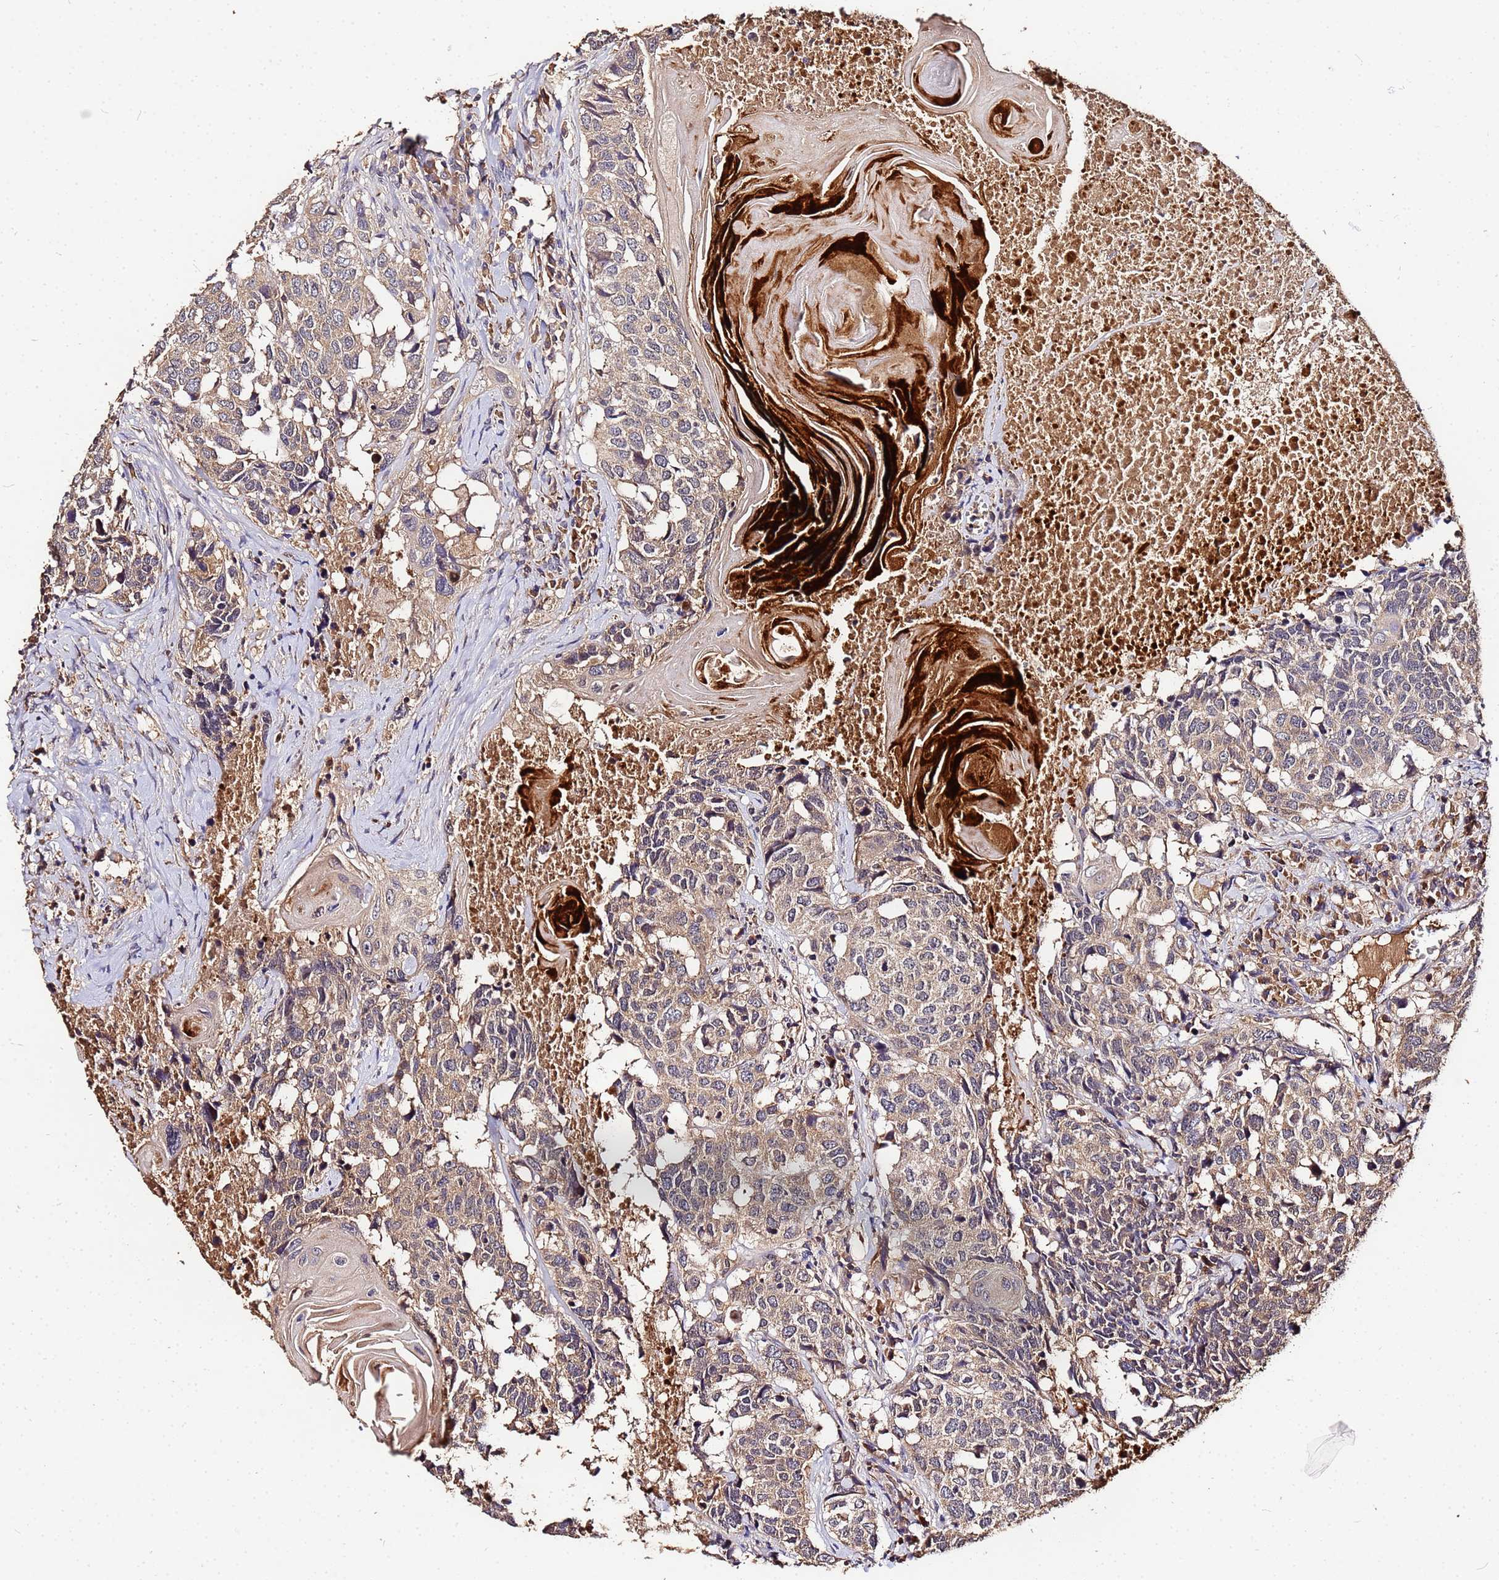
{"staining": {"intensity": "weak", "quantity": "25%-75%", "location": "cytoplasmic/membranous"}, "tissue": "head and neck cancer", "cell_type": "Tumor cells", "image_type": "cancer", "snomed": [{"axis": "morphology", "description": "Squamous cell carcinoma, NOS"}, {"axis": "topography", "description": "Head-Neck"}], "caption": "About 25%-75% of tumor cells in squamous cell carcinoma (head and neck) exhibit weak cytoplasmic/membranous protein positivity as visualized by brown immunohistochemical staining.", "gene": "MTERF1", "patient": {"sex": "male", "age": 66}}